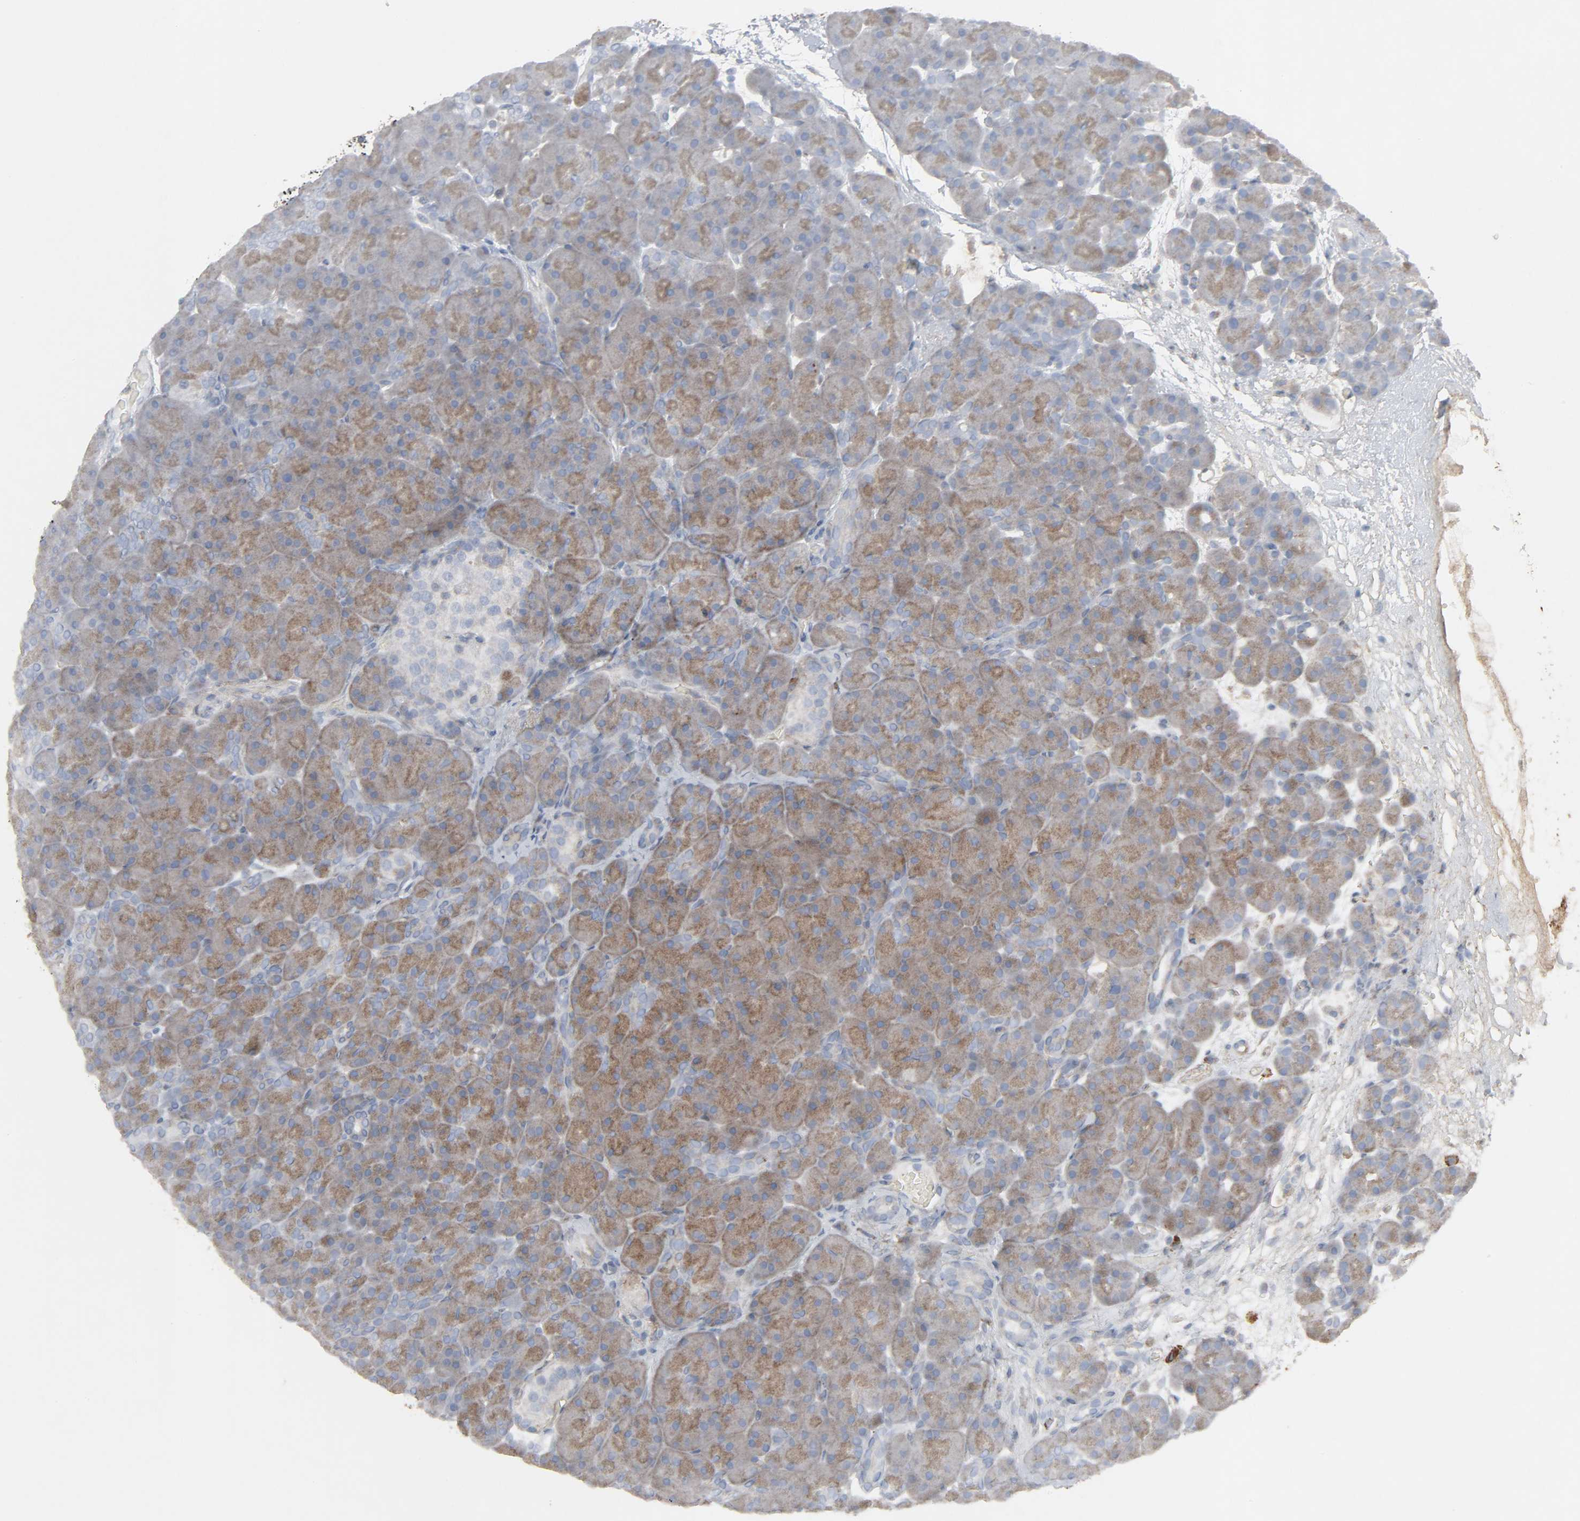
{"staining": {"intensity": "moderate", "quantity": ">75%", "location": "cytoplasmic/membranous"}, "tissue": "pancreas", "cell_type": "Exocrine glandular cells", "image_type": "normal", "snomed": [{"axis": "morphology", "description": "Normal tissue, NOS"}, {"axis": "topography", "description": "Pancreas"}], "caption": "Immunohistochemistry histopathology image of normal pancreas stained for a protein (brown), which reveals medium levels of moderate cytoplasmic/membranous positivity in approximately >75% of exocrine glandular cells.", "gene": "ADCY4", "patient": {"sex": "male", "age": 66}}